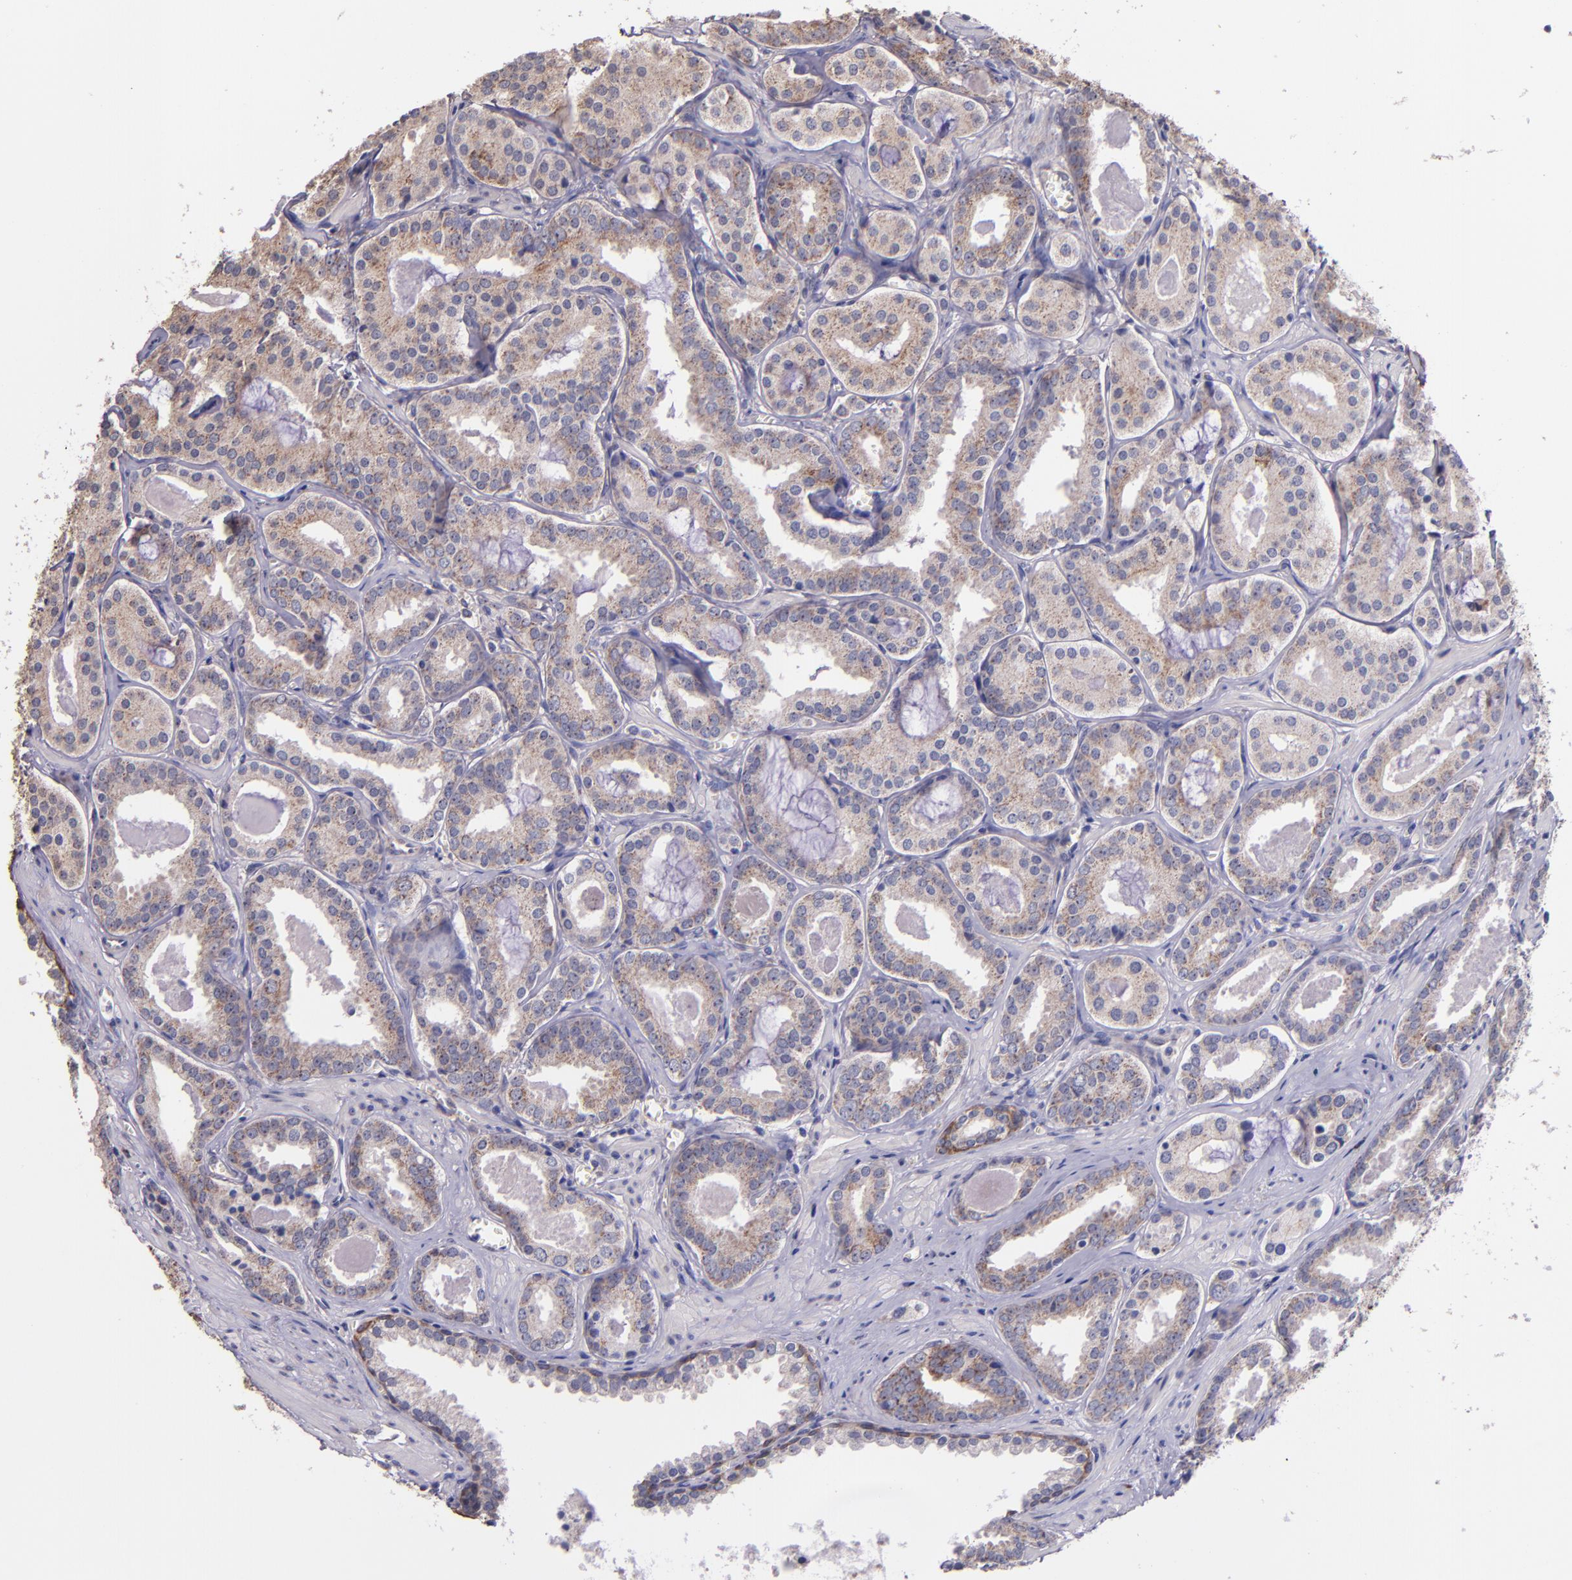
{"staining": {"intensity": "weak", "quantity": ">75%", "location": "cytoplasmic/membranous"}, "tissue": "prostate cancer", "cell_type": "Tumor cells", "image_type": "cancer", "snomed": [{"axis": "morphology", "description": "Adenocarcinoma, Medium grade"}, {"axis": "topography", "description": "Prostate"}], "caption": "Brown immunohistochemical staining in adenocarcinoma (medium-grade) (prostate) demonstrates weak cytoplasmic/membranous expression in about >75% of tumor cells.", "gene": "SHC1", "patient": {"sex": "male", "age": 64}}